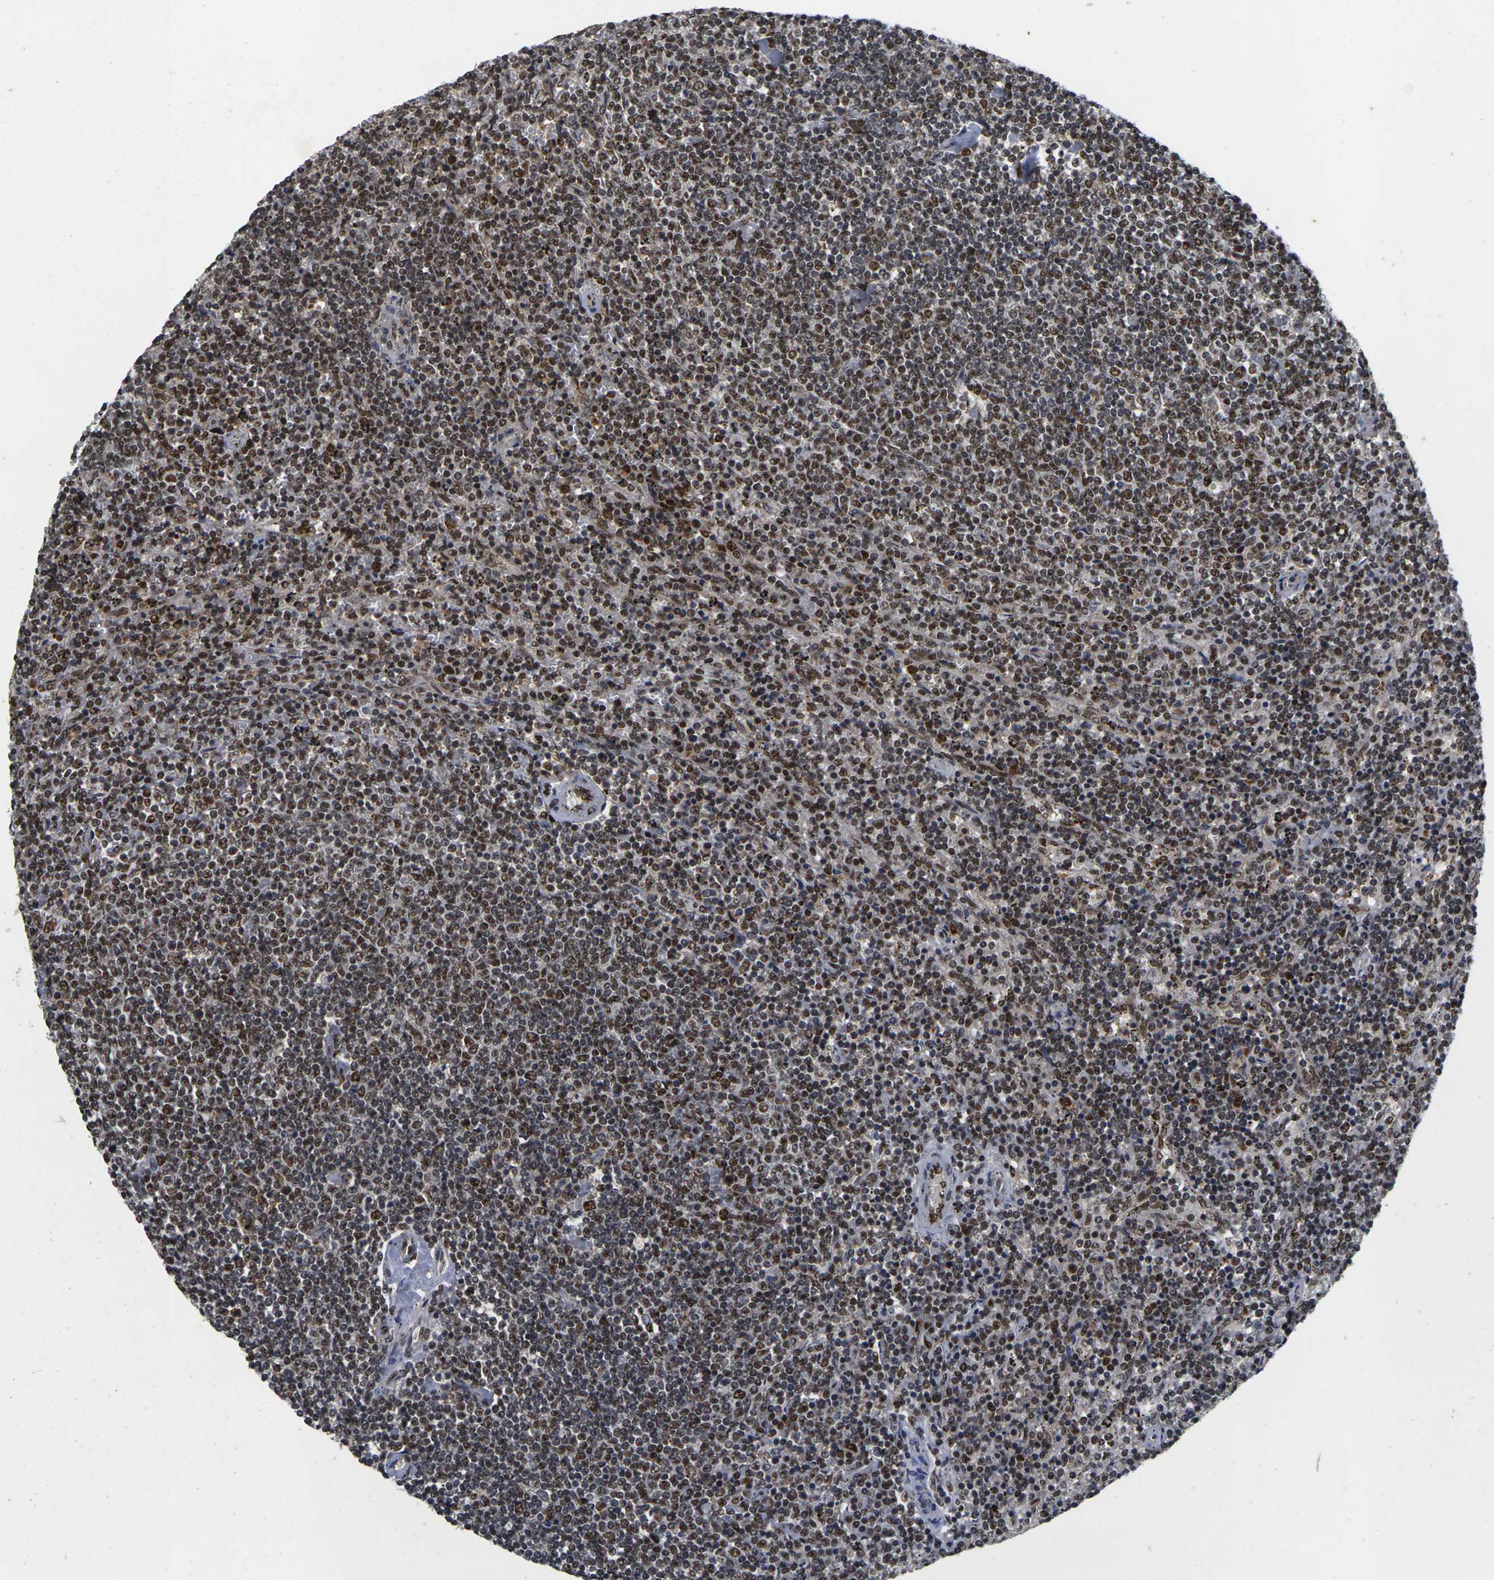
{"staining": {"intensity": "strong", "quantity": "25%-75%", "location": "nuclear"}, "tissue": "lymphoma", "cell_type": "Tumor cells", "image_type": "cancer", "snomed": [{"axis": "morphology", "description": "Malignant lymphoma, non-Hodgkin's type, Low grade"}, {"axis": "topography", "description": "Spleen"}], "caption": "Lymphoma was stained to show a protein in brown. There is high levels of strong nuclear staining in about 25%-75% of tumor cells.", "gene": "GTF2E1", "patient": {"sex": "female", "age": 50}}